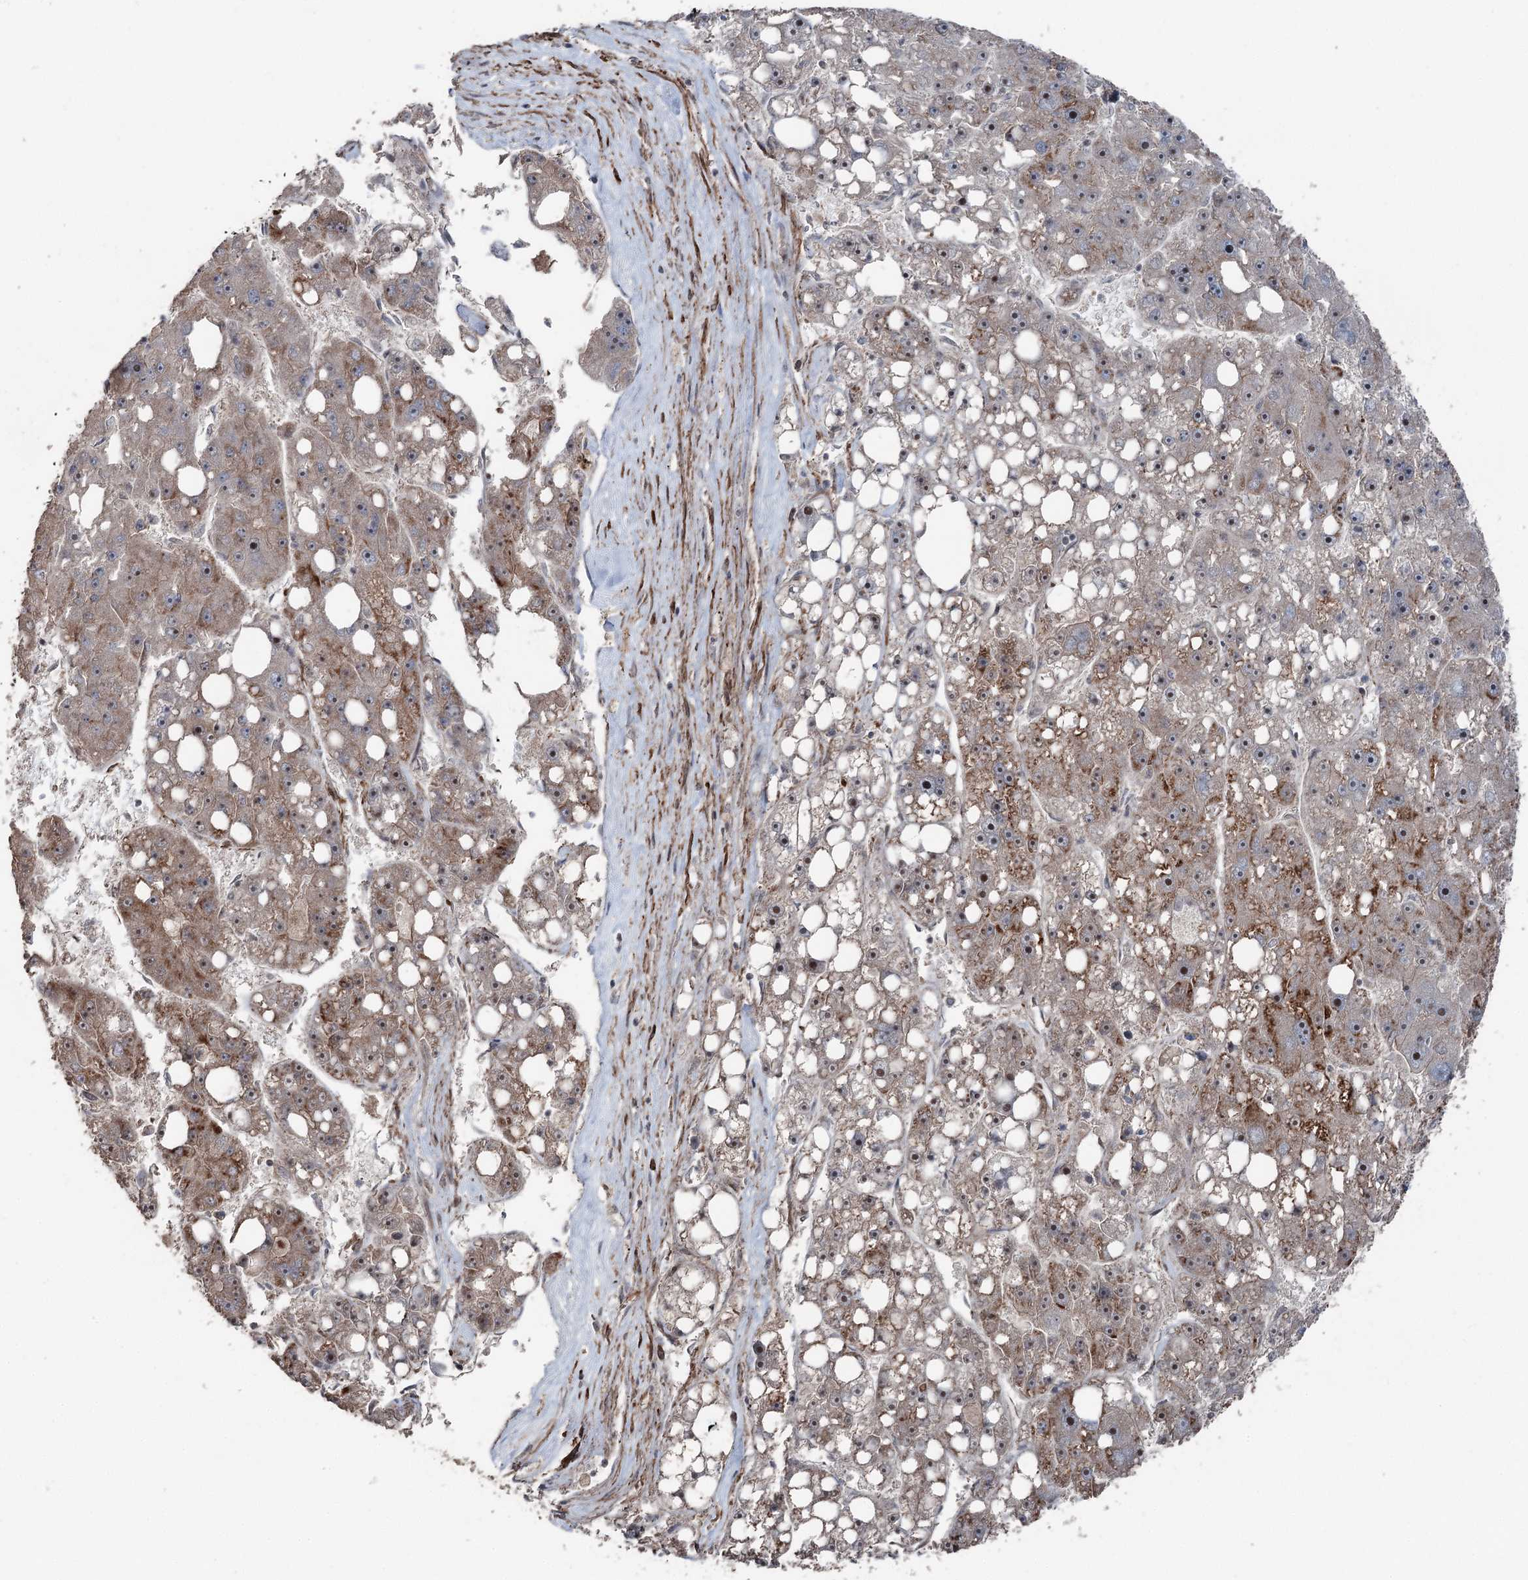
{"staining": {"intensity": "moderate", "quantity": "25%-75%", "location": "cytoplasmic/membranous,nuclear"}, "tissue": "liver cancer", "cell_type": "Tumor cells", "image_type": "cancer", "snomed": [{"axis": "morphology", "description": "Carcinoma, Hepatocellular, NOS"}, {"axis": "topography", "description": "Liver"}], "caption": "Immunohistochemistry (IHC) of liver cancer (hepatocellular carcinoma) exhibits medium levels of moderate cytoplasmic/membranous and nuclear expression in approximately 25%-75% of tumor cells.", "gene": "CCDC82", "patient": {"sex": "female", "age": 61}}